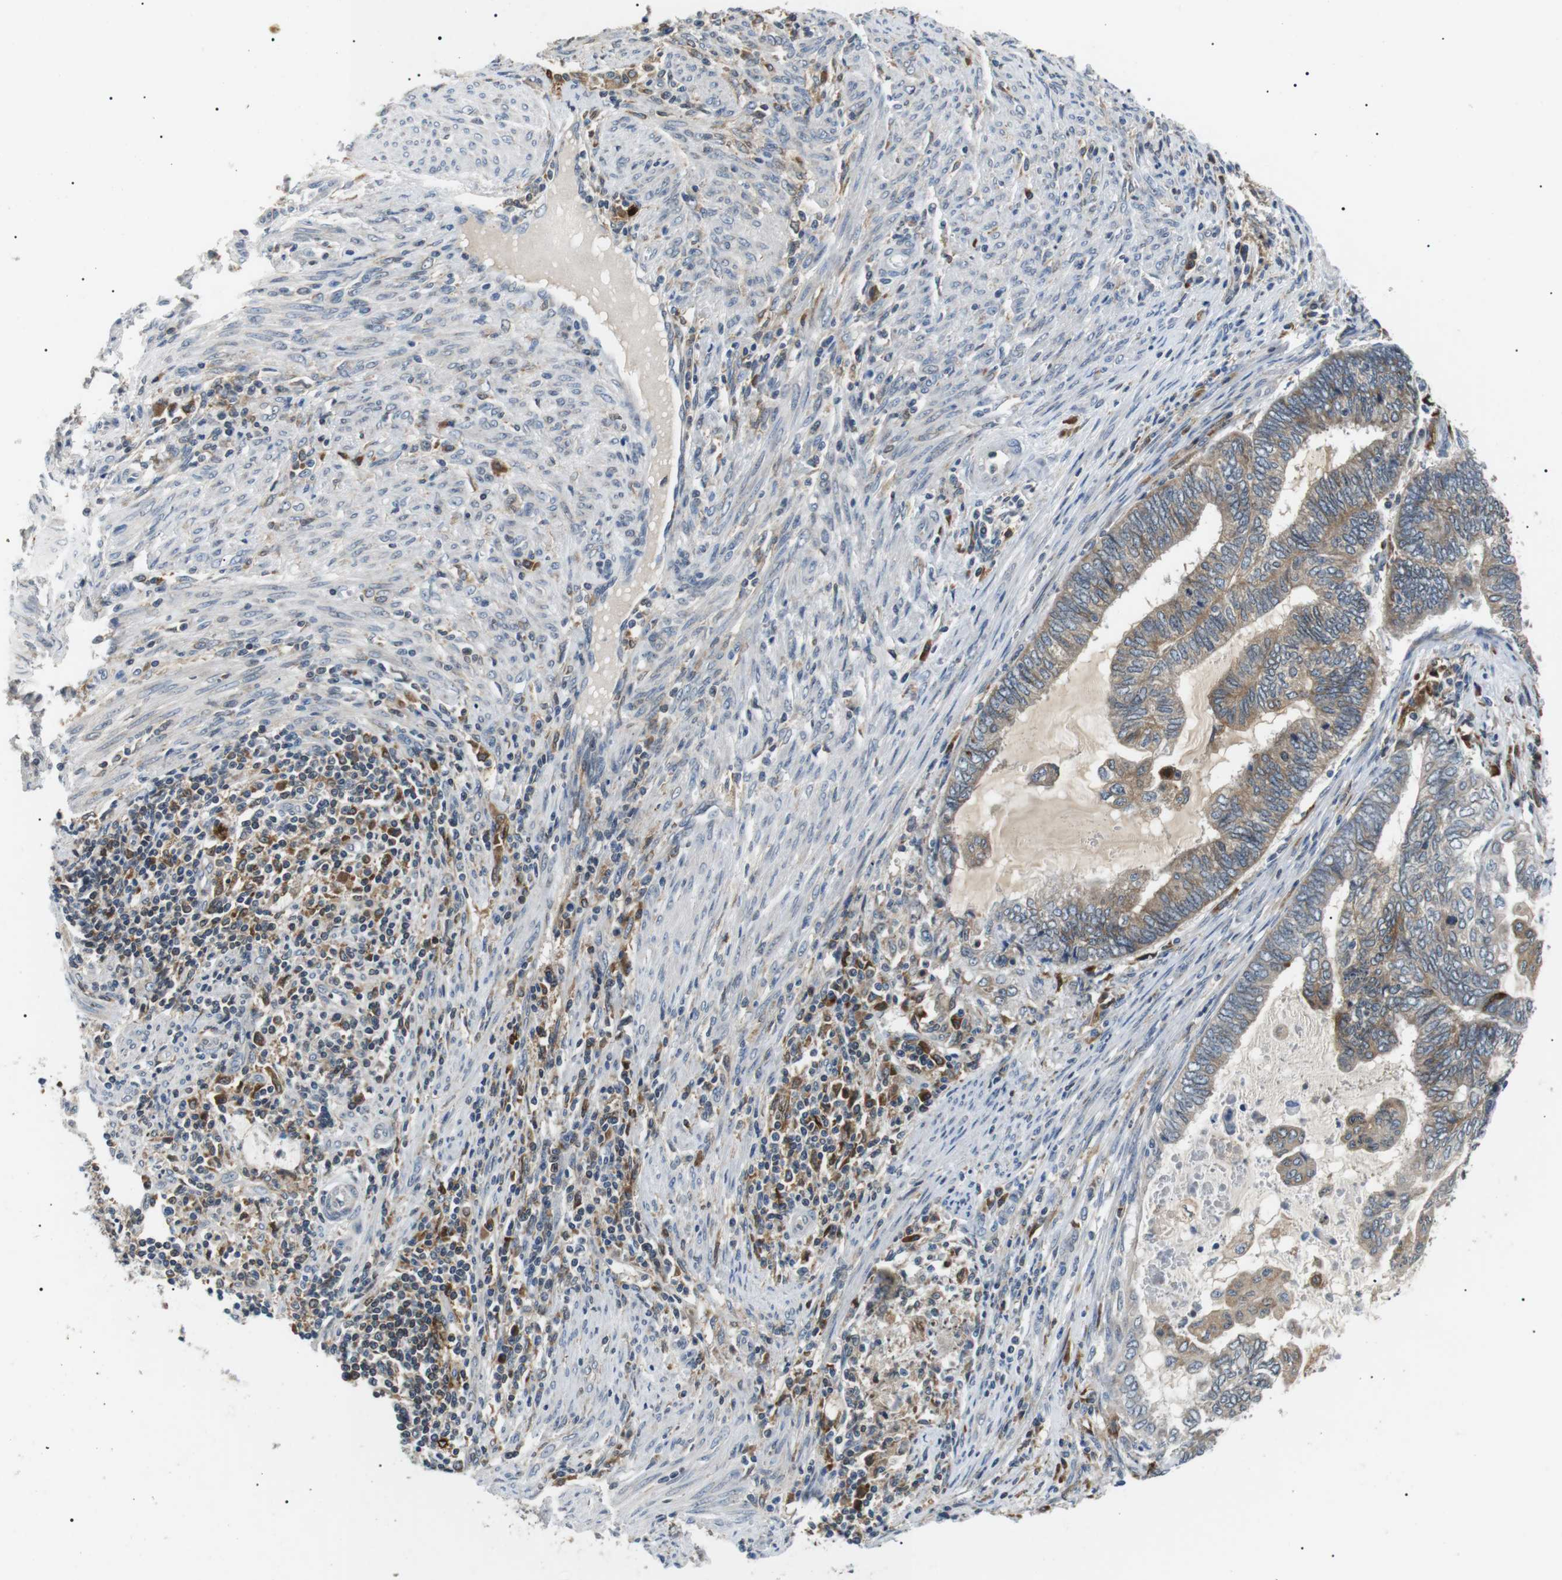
{"staining": {"intensity": "moderate", "quantity": ">75%", "location": "cytoplasmic/membranous"}, "tissue": "endometrial cancer", "cell_type": "Tumor cells", "image_type": "cancer", "snomed": [{"axis": "morphology", "description": "Adenocarcinoma, NOS"}, {"axis": "topography", "description": "Uterus"}, {"axis": "topography", "description": "Endometrium"}], "caption": "Immunohistochemistry image of neoplastic tissue: human adenocarcinoma (endometrial) stained using immunohistochemistry displays medium levels of moderate protein expression localized specifically in the cytoplasmic/membranous of tumor cells, appearing as a cytoplasmic/membranous brown color.", "gene": "RAB9A", "patient": {"sex": "female", "age": 70}}